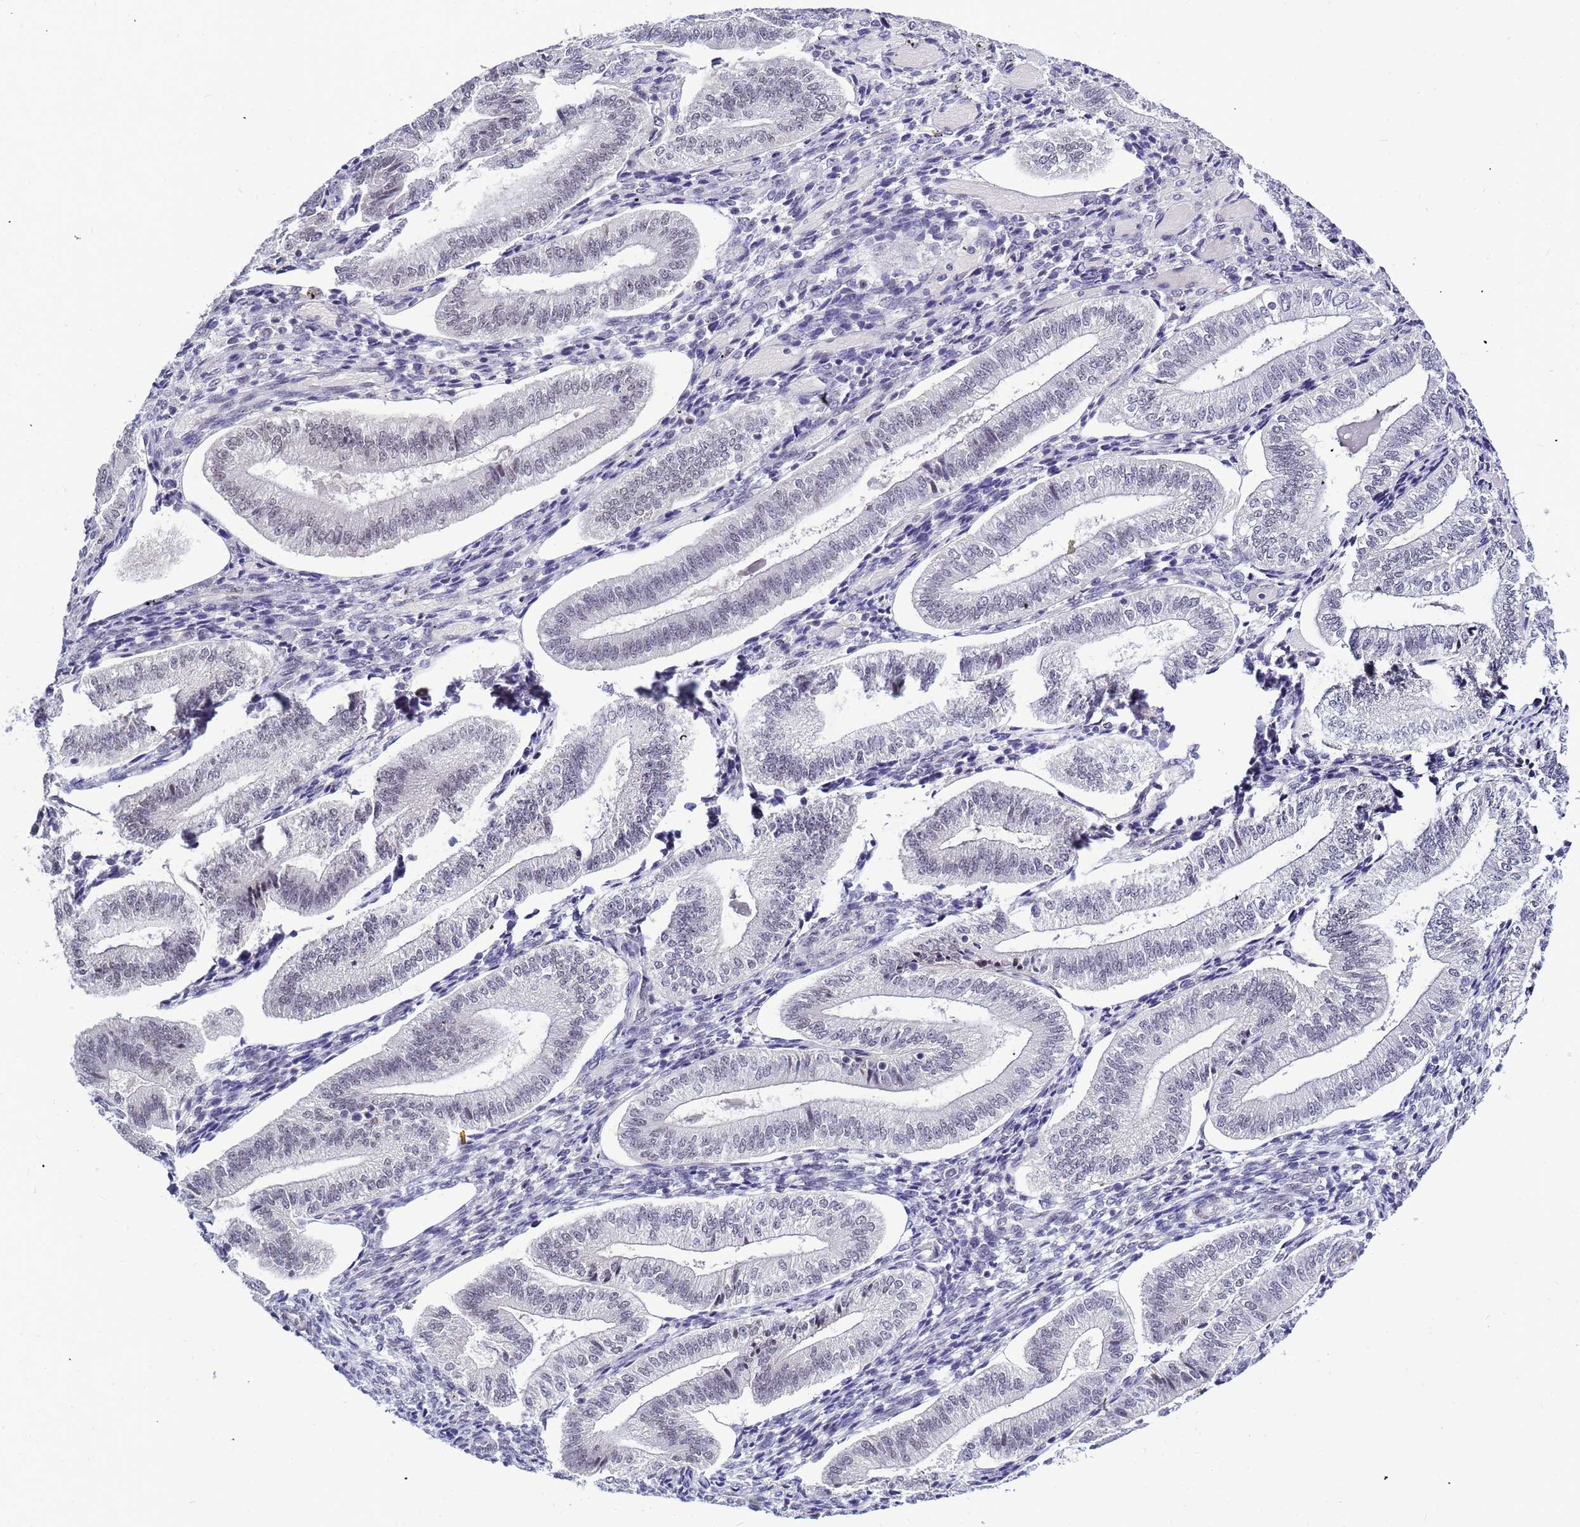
{"staining": {"intensity": "negative", "quantity": "none", "location": "none"}, "tissue": "endometrium", "cell_type": "Cells in endometrial stroma", "image_type": "normal", "snomed": [{"axis": "morphology", "description": "Normal tissue, NOS"}, {"axis": "topography", "description": "Endometrium"}], "caption": "A high-resolution micrograph shows immunohistochemistry staining of benign endometrium, which exhibits no significant positivity in cells in endometrial stroma. The staining is performed using DAB (3,3'-diaminobenzidine) brown chromogen with nuclei counter-stained in using hematoxylin.", "gene": "CXorf65", "patient": {"sex": "female", "age": 34}}